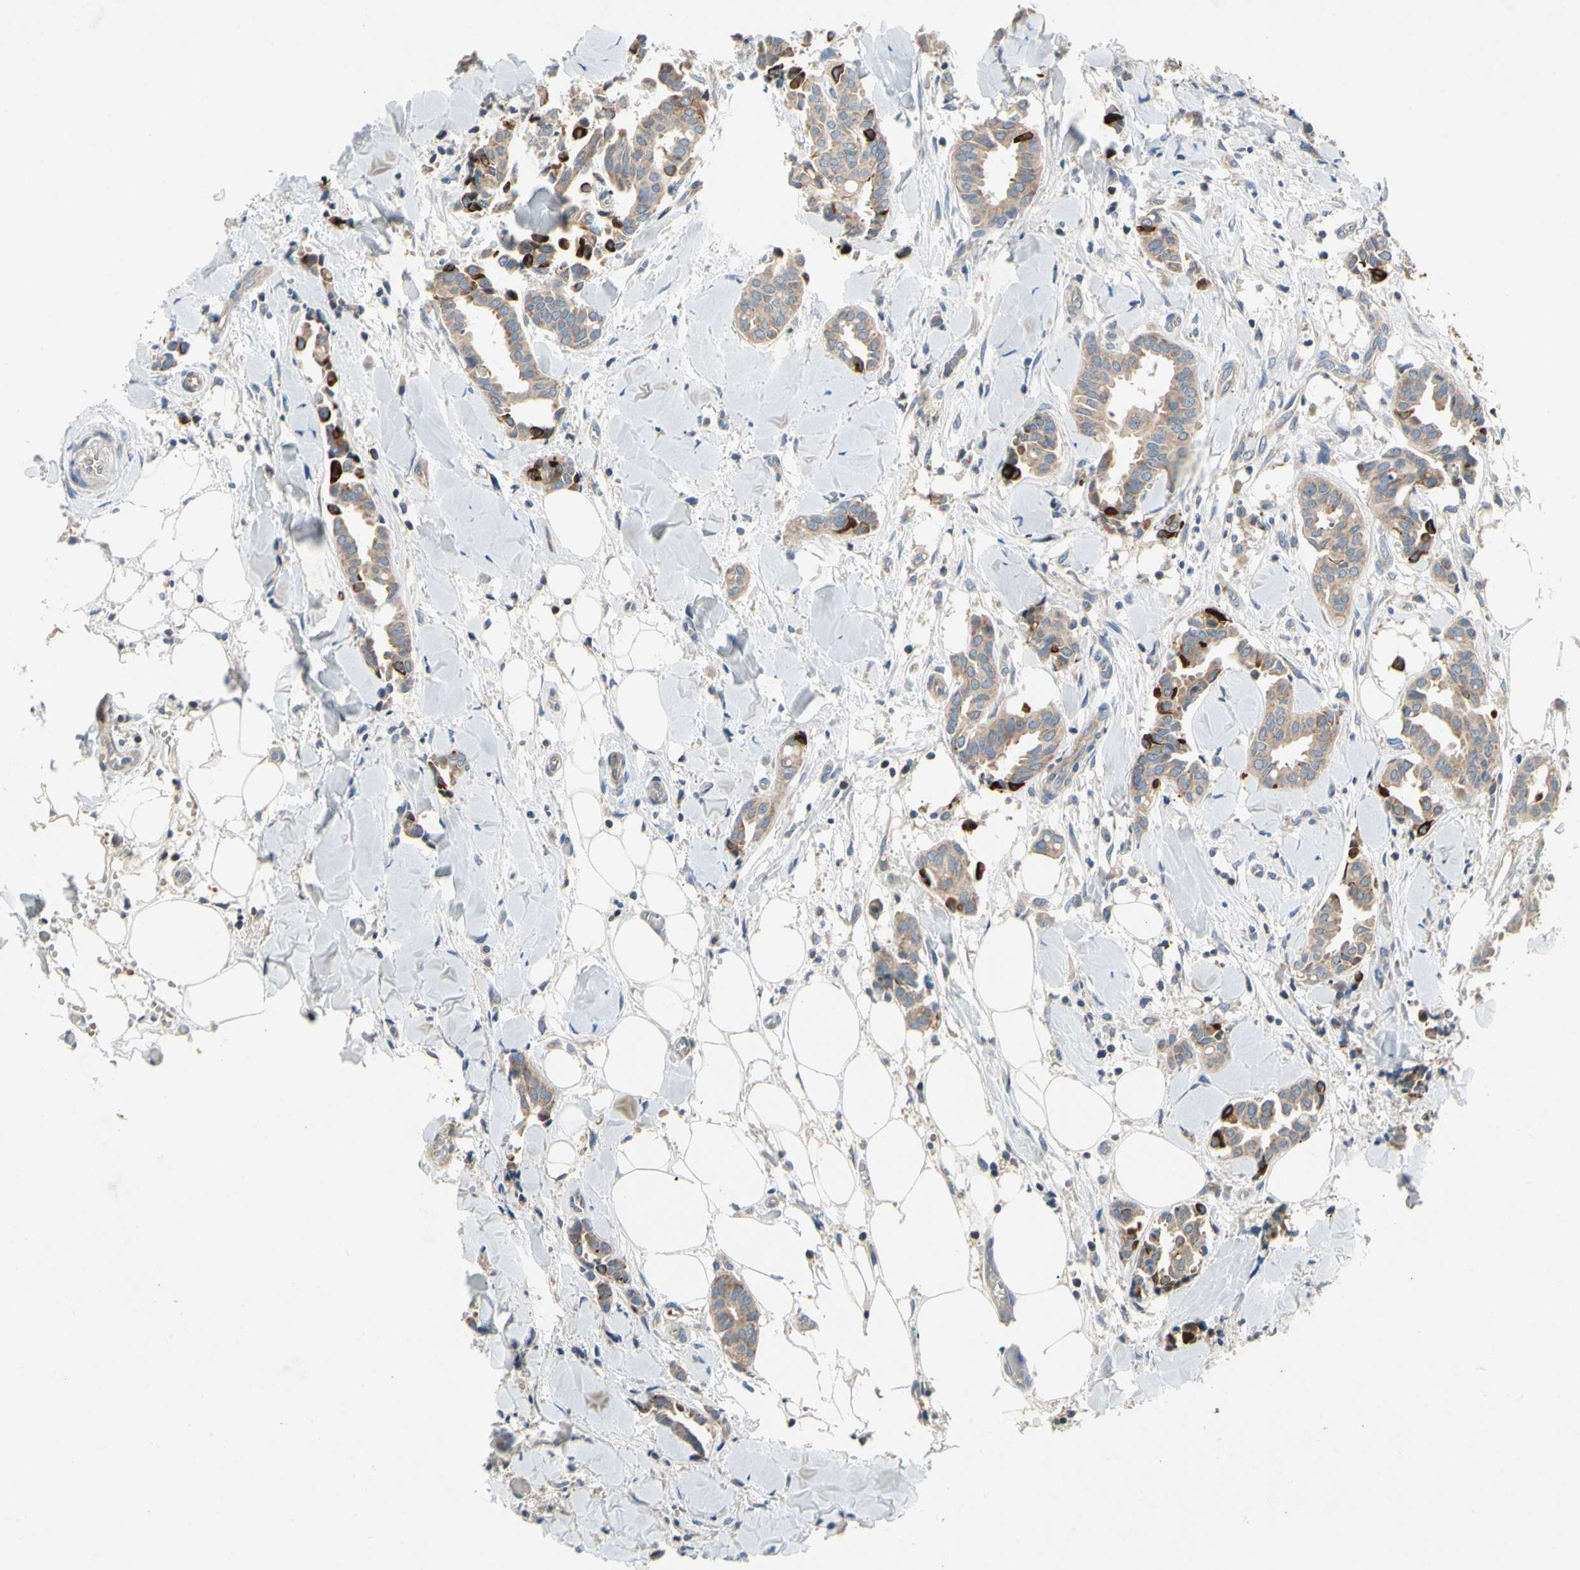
{"staining": {"intensity": "strong", "quantity": ">75%", "location": "cytoplasmic/membranous"}, "tissue": "head and neck cancer", "cell_type": "Tumor cells", "image_type": "cancer", "snomed": [{"axis": "morphology", "description": "Adenocarcinoma, NOS"}, {"axis": "topography", "description": "Salivary gland"}, {"axis": "topography", "description": "Head-Neck"}], "caption": "Protein expression analysis of head and neck cancer (adenocarcinoma) demonstrates strong cytoplasmic/membranous expression in approximately >75% of tumor cells. The staining was performed using DAB (3,3'-diaminobenzidine) to visualize the protein expression in brown, while the nuclei were stained in blue with hematoxylin (Magnification: 20x).", "gene": "KLHDC8B", "patient": {"sex": "female", "age": 59}}